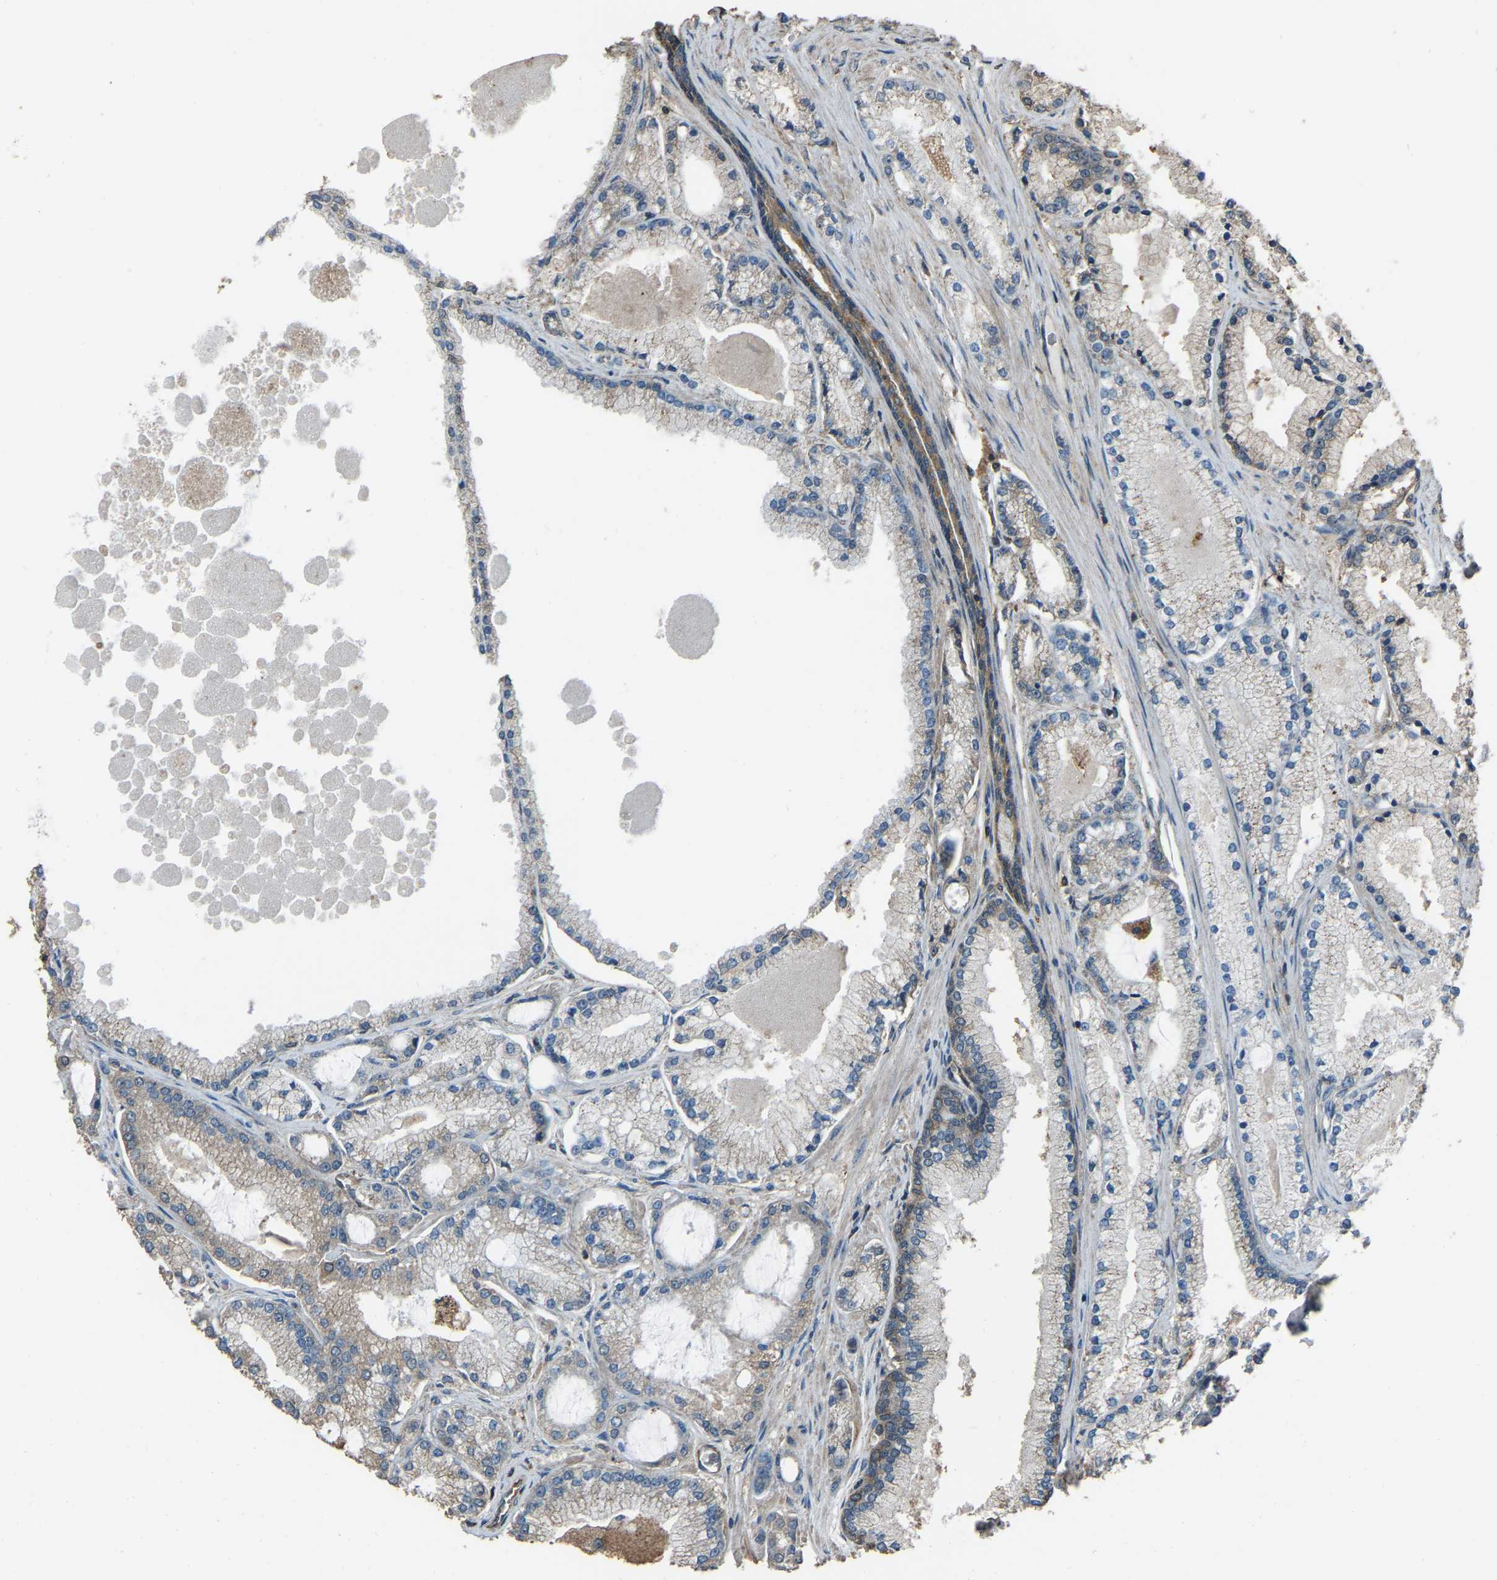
{"staining": {"intensity": "weak", "quantity": "<25%", "location": "cytoplasmic/membranous"}, "tissue": "prostate cancer", "cell_type": "Tumor cells", "image_type": "cancer", "snomed": [{"axis": "morphology", "description": "Adenocarcinoma, High grade"}, {"axis": "topography", "description": "Prostate"}], "caption": "Tumor cells are negative for brown protein staining in prostate high-grade adenocarcinoma.", "gene": "SLC4A2", "patient": {"sex": "male", "age": 71}}